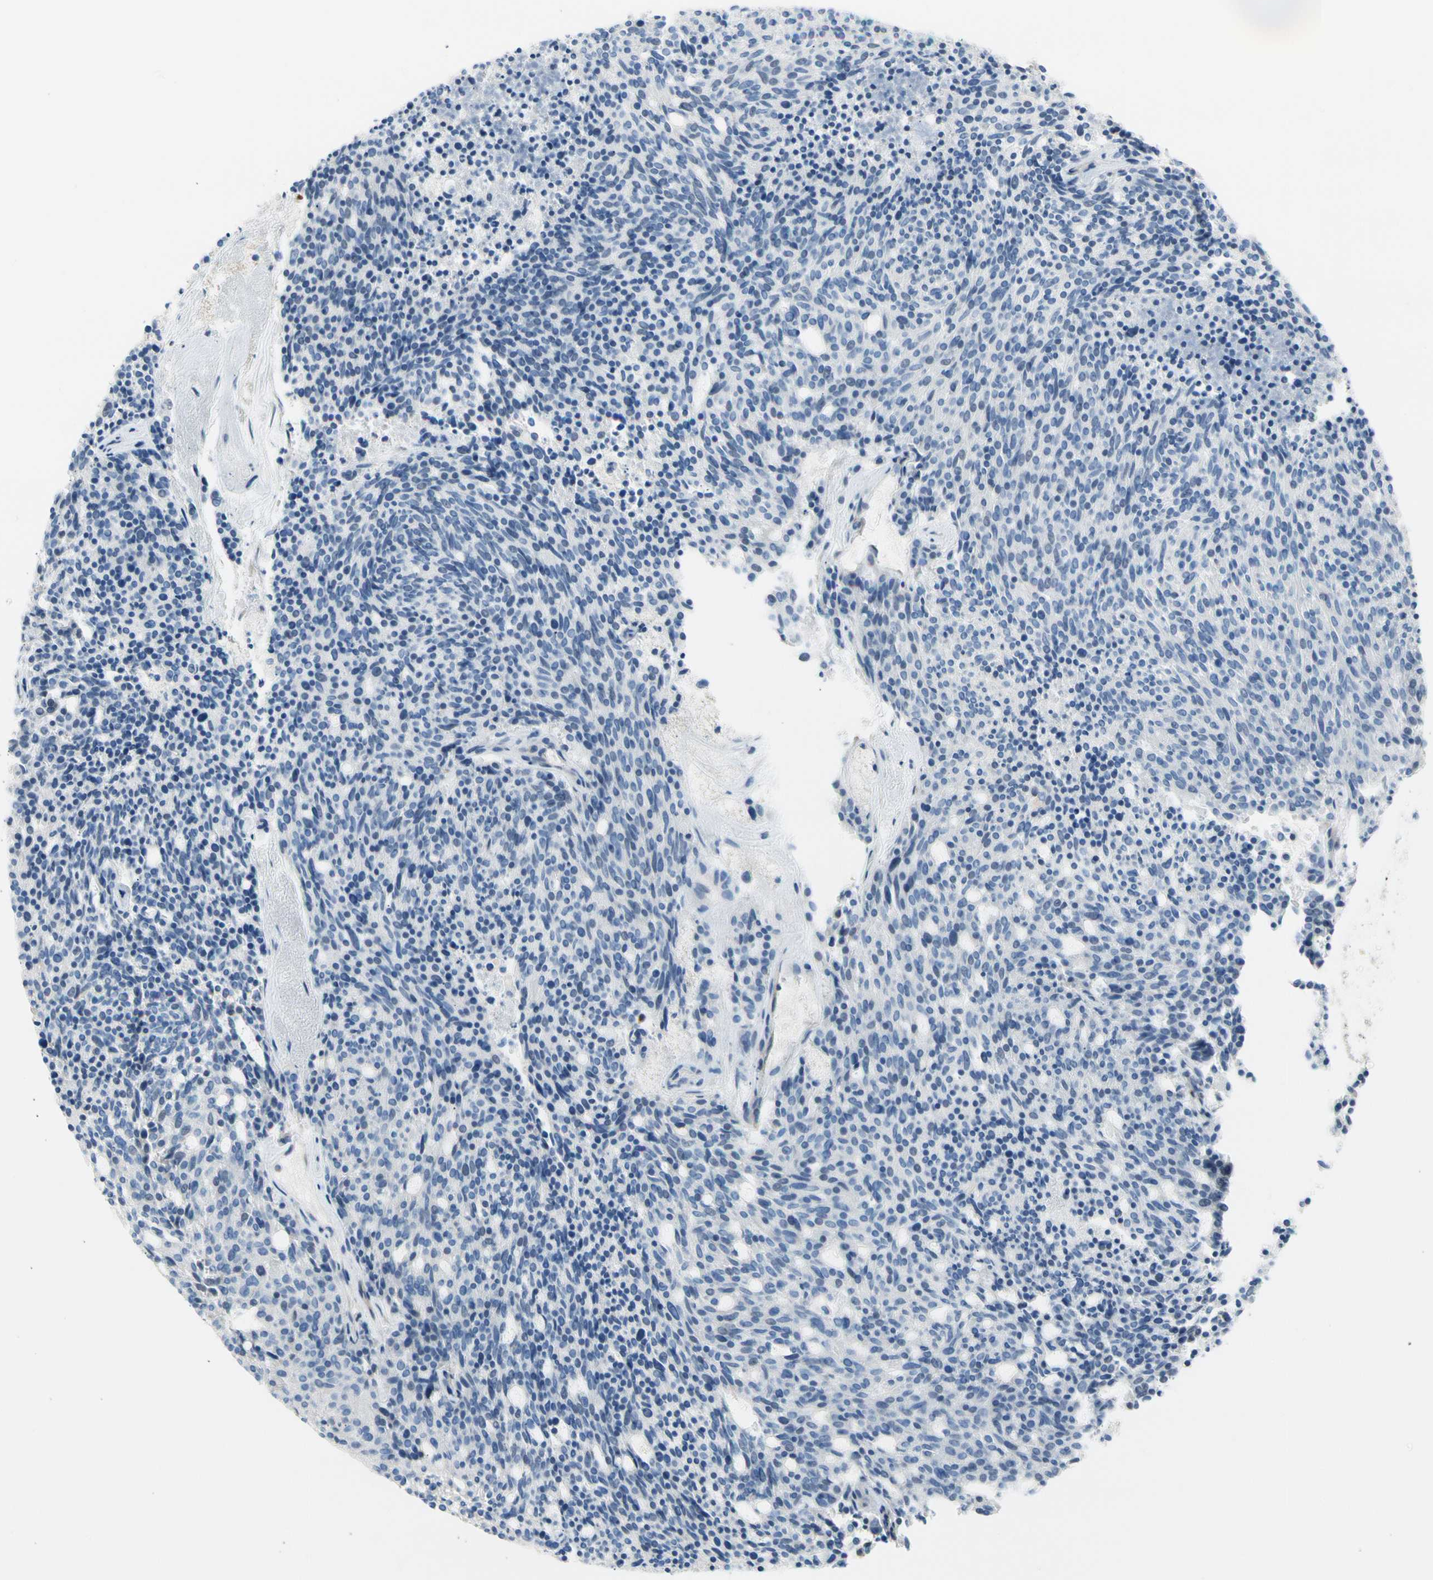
{"staining": {"intensity": "negative", "quantity": "none", "location": "none"}, "tissue": "carcinoid", "cell_type": "Tumor cells", "image_type": "cancer", "snomed": [{"axis": "morphology", "description": "Carcinoid, malignant, NOS"}, {"axis": "topography", "description": "Pancreas"}], "caption": "Histopathology image shows no protein expression in tumor cells of carcinoid tissue. (Stains: DAB immunohistochemistry with hematoxylin counter stain, Microscopy: brightfield microscopy at high magnification).", "gene": "MAP3K3", "patient": {"sex": "female", "age": 54}}